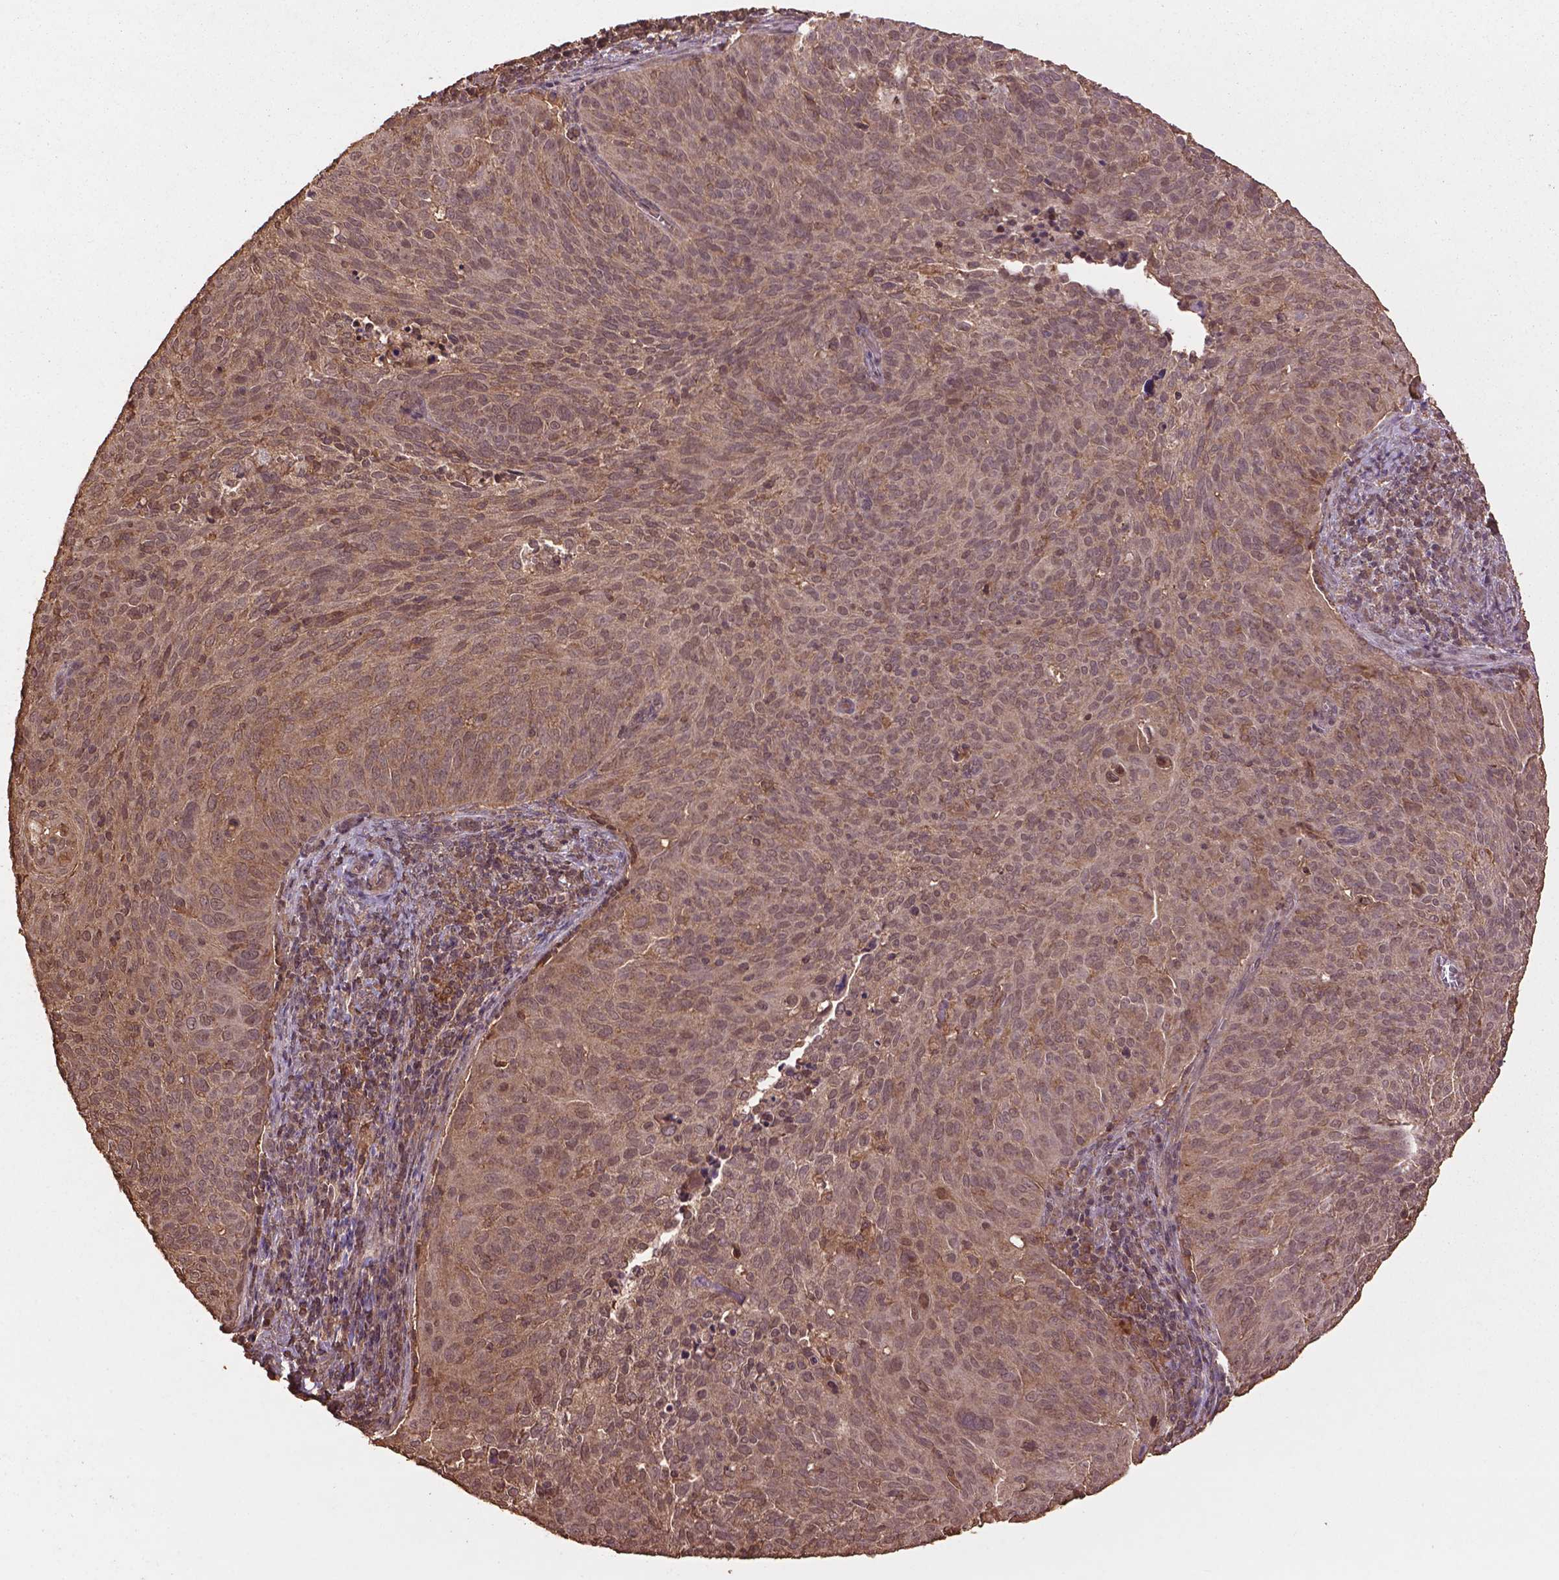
{"staining": {"intensity": "weak", "quantity": ">75%", "location": "cytoplasmic/membranous"}, "tissue": "cervical cancer", "cell_type": "Tumor cells", "image_type": "cancer", "snomed": [{"axis": "morphology", "description": "Squamous cell carcinoma, NOS"}, {"axis": "topography", "description": "Cervix"}], "caption": "Immunohistochemical staining of human cervical cancer (squamous cell carcinoma) demonstrates weak cytoplasmic/membranous protein positivity in about >75% of tumor cells.", "gene": "BABAM1", "patient": {"sex": "female", "age": 39}}